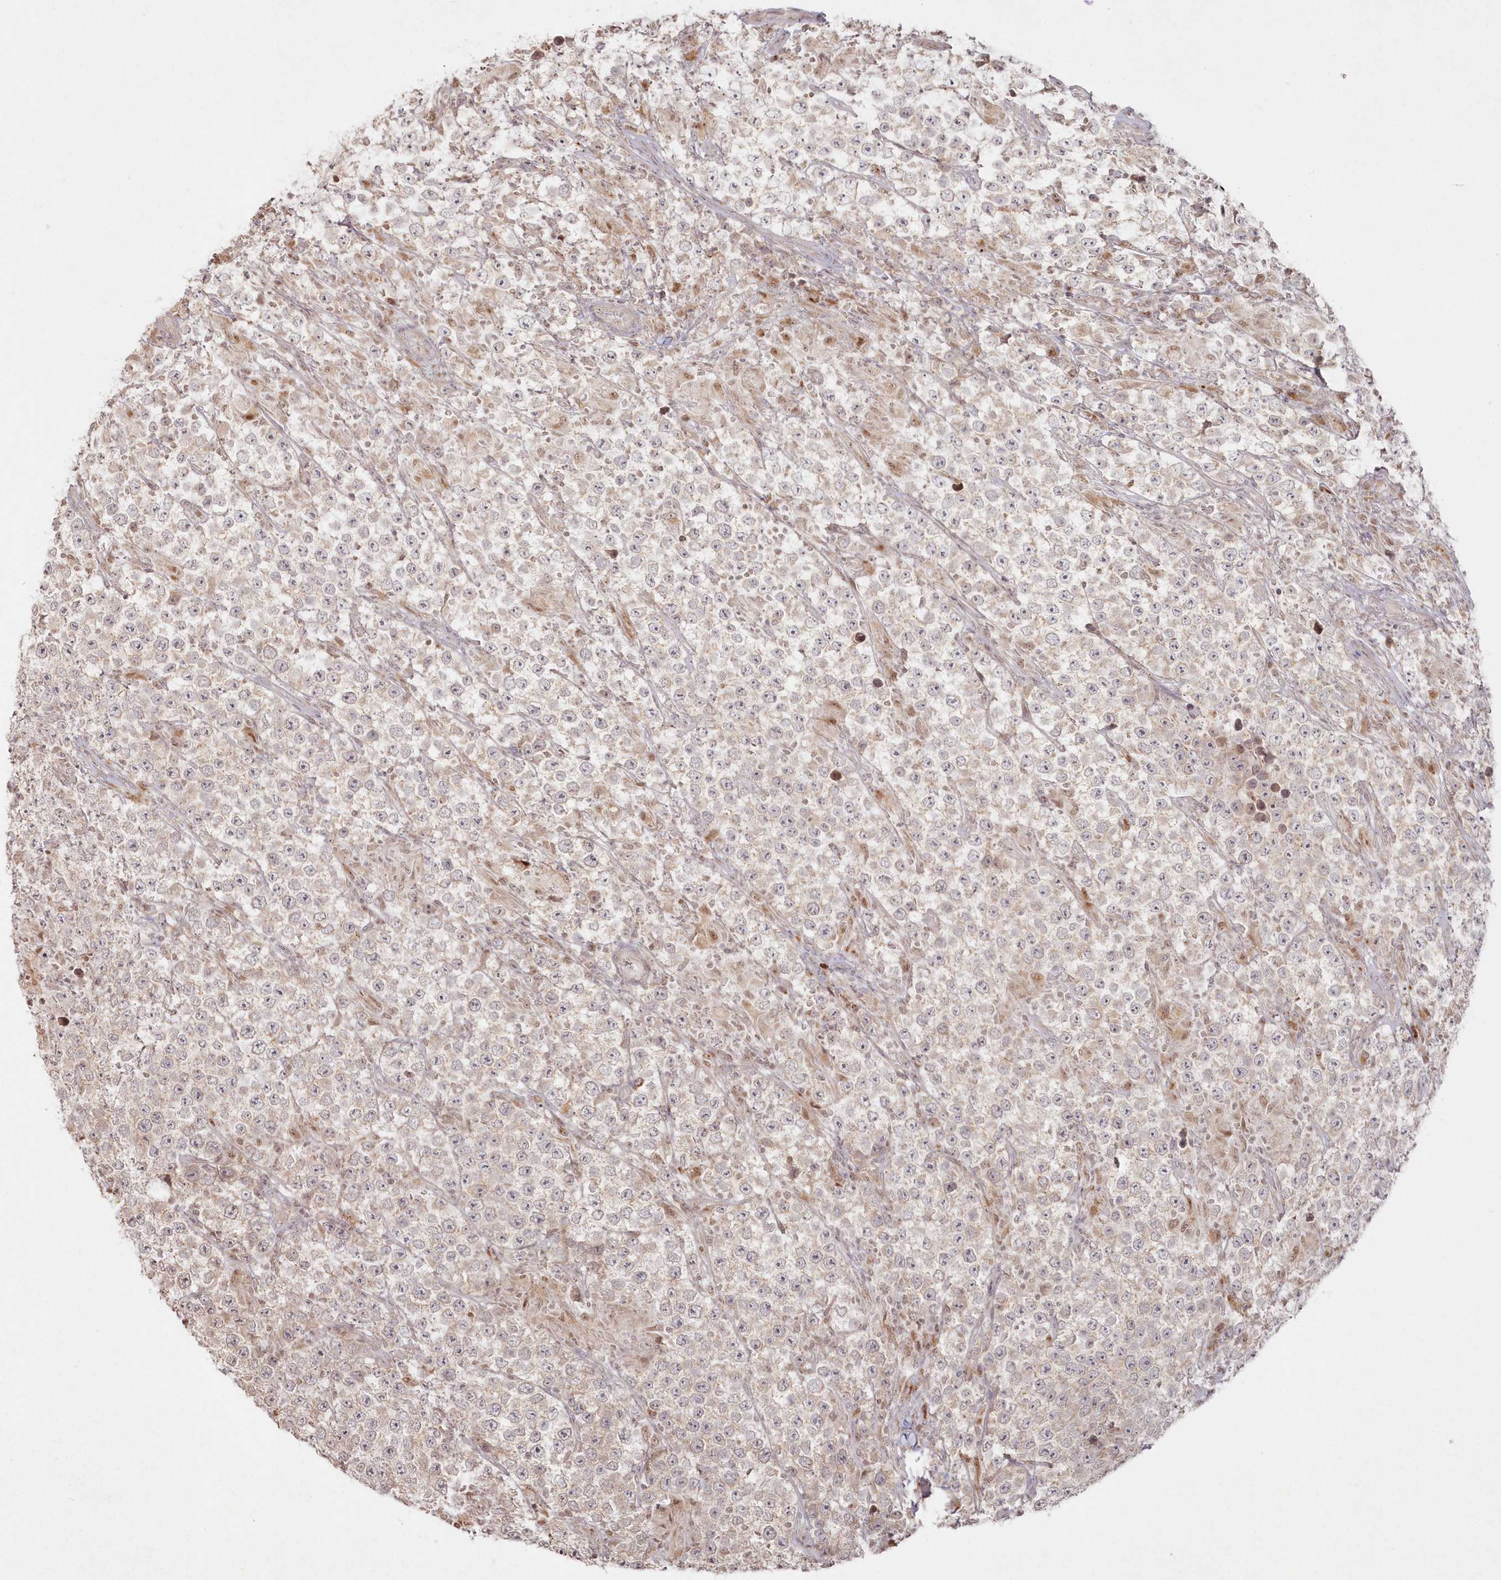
{"staining": {"intensity": "weak", "quantity": "<25%", "location": "cytoplasmic/membranous"}, "tissue": "testis cancer", "cell_type": "Tumor cells", "image_type": "cancer", "snomed": [{"axis": "morphology", "description": "Normal tissue, NOS"}, {"axis": "morphology", "description": "Urothelial carcinoma, High grade"}, {"axis": "morphology", "description": "Seminoma, NOS"}, {"axis": "morphology", "description": "Carcinoma, Embryonal, NOS"}, {"axis": "topography", "description": "Urinary bladder"}, {"axis": "topography", "description": "Testis"}], "caption": "This is an immunohistochemistry photomicrograph of human embryonal carcinoma (testis). There is no expression in tumor cells.", "gene": "ARSB", "patient": {"sex": "male", "age": 41}}